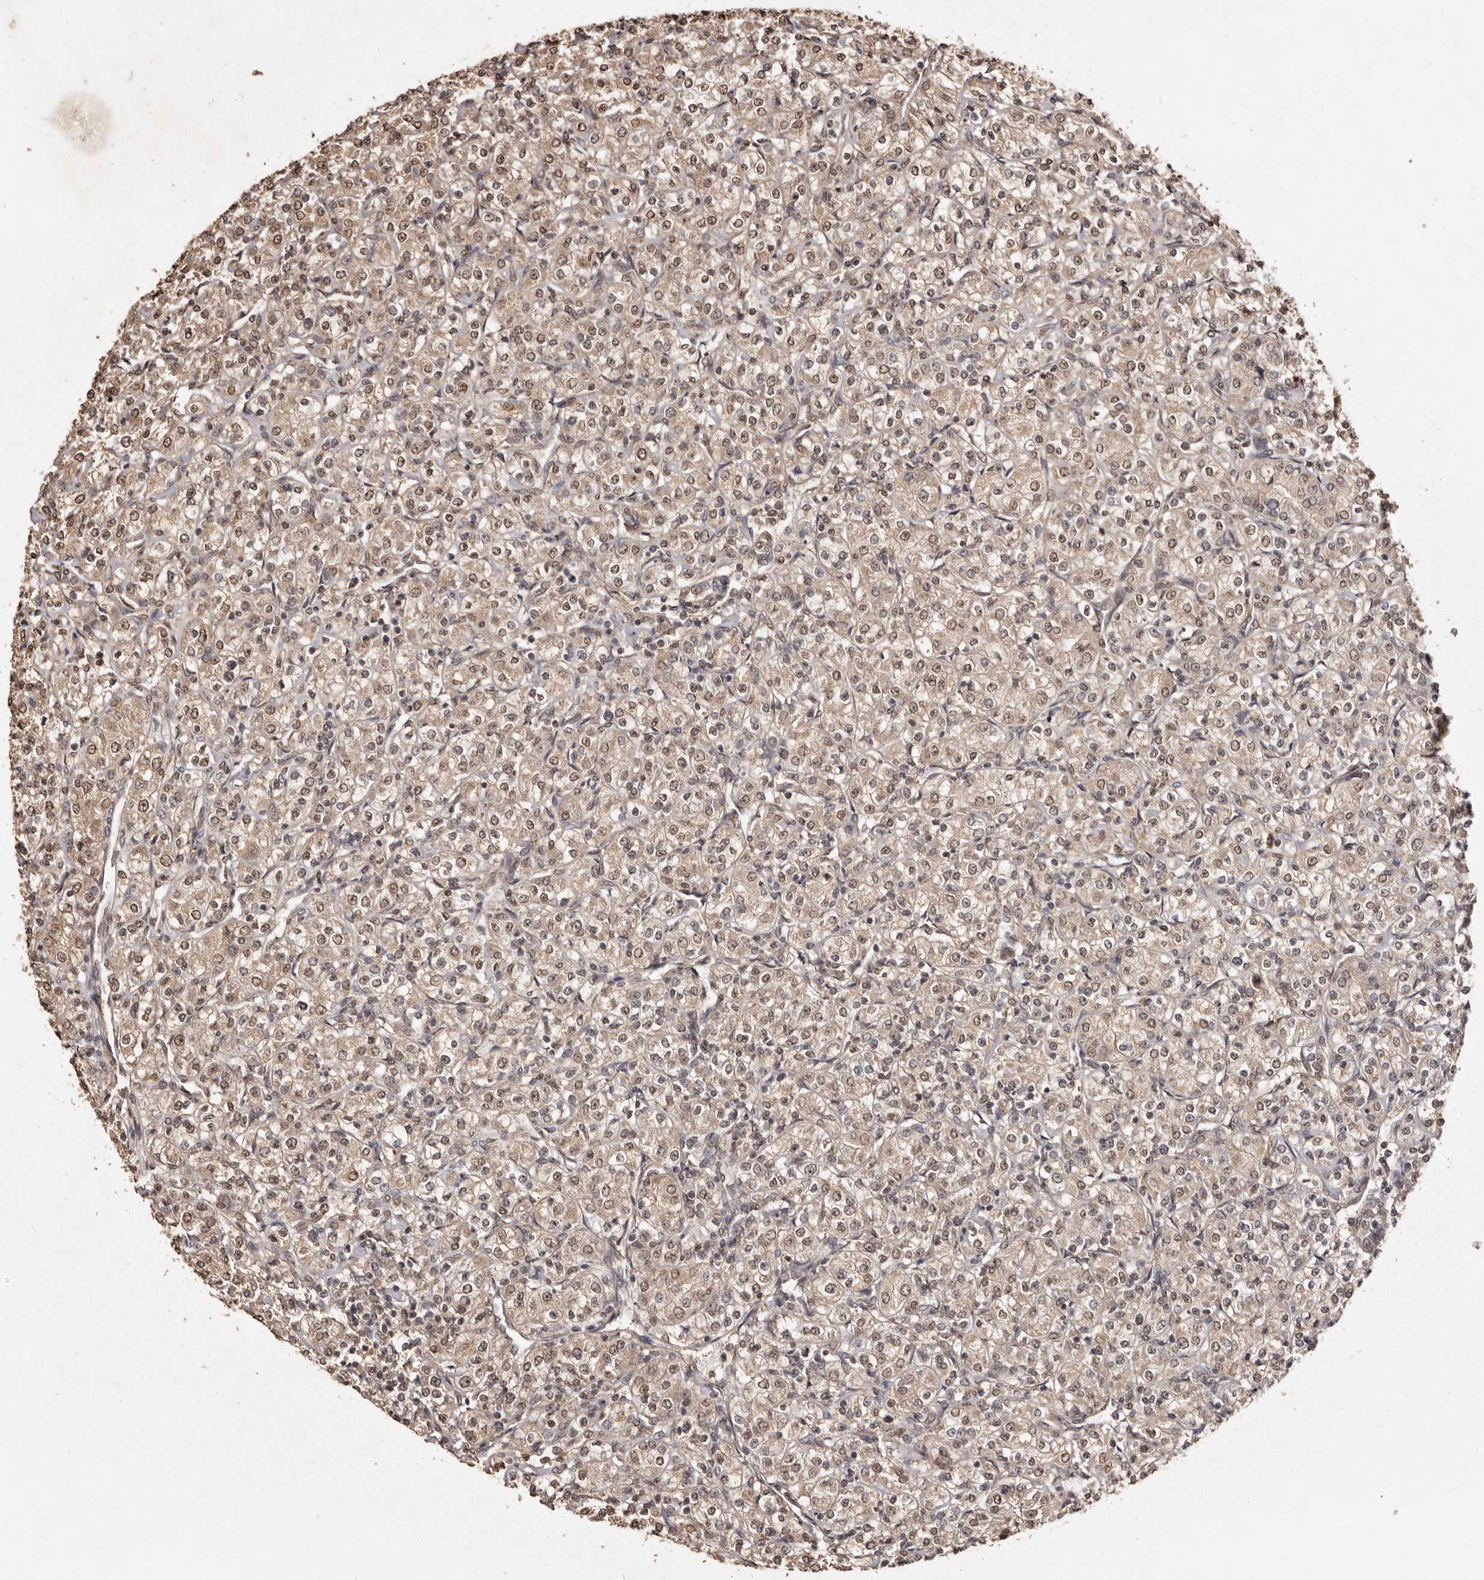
{"staining": {"intensity": "moderate", "quantity": ">75%", "location": "cytoplasmic/membranous,nuclear"}, "tissue": "renal cancer", "cell_type": "Tumor cells", "image_type": "cancer", "snomed": [{"axis": "morphology", "description": "Adenocarcinoma, NOS"}, {"axis": "topography", "description": "Kidney"}], "caption": "Immunohistochemistry of renal cancer reveals medium levels of moderate cytoplasmic/membranous and nuclear positivity in about >75% of tumor cells.", "gene": "NOTCH1", "patient": {"sex": "male", "age": 77}}